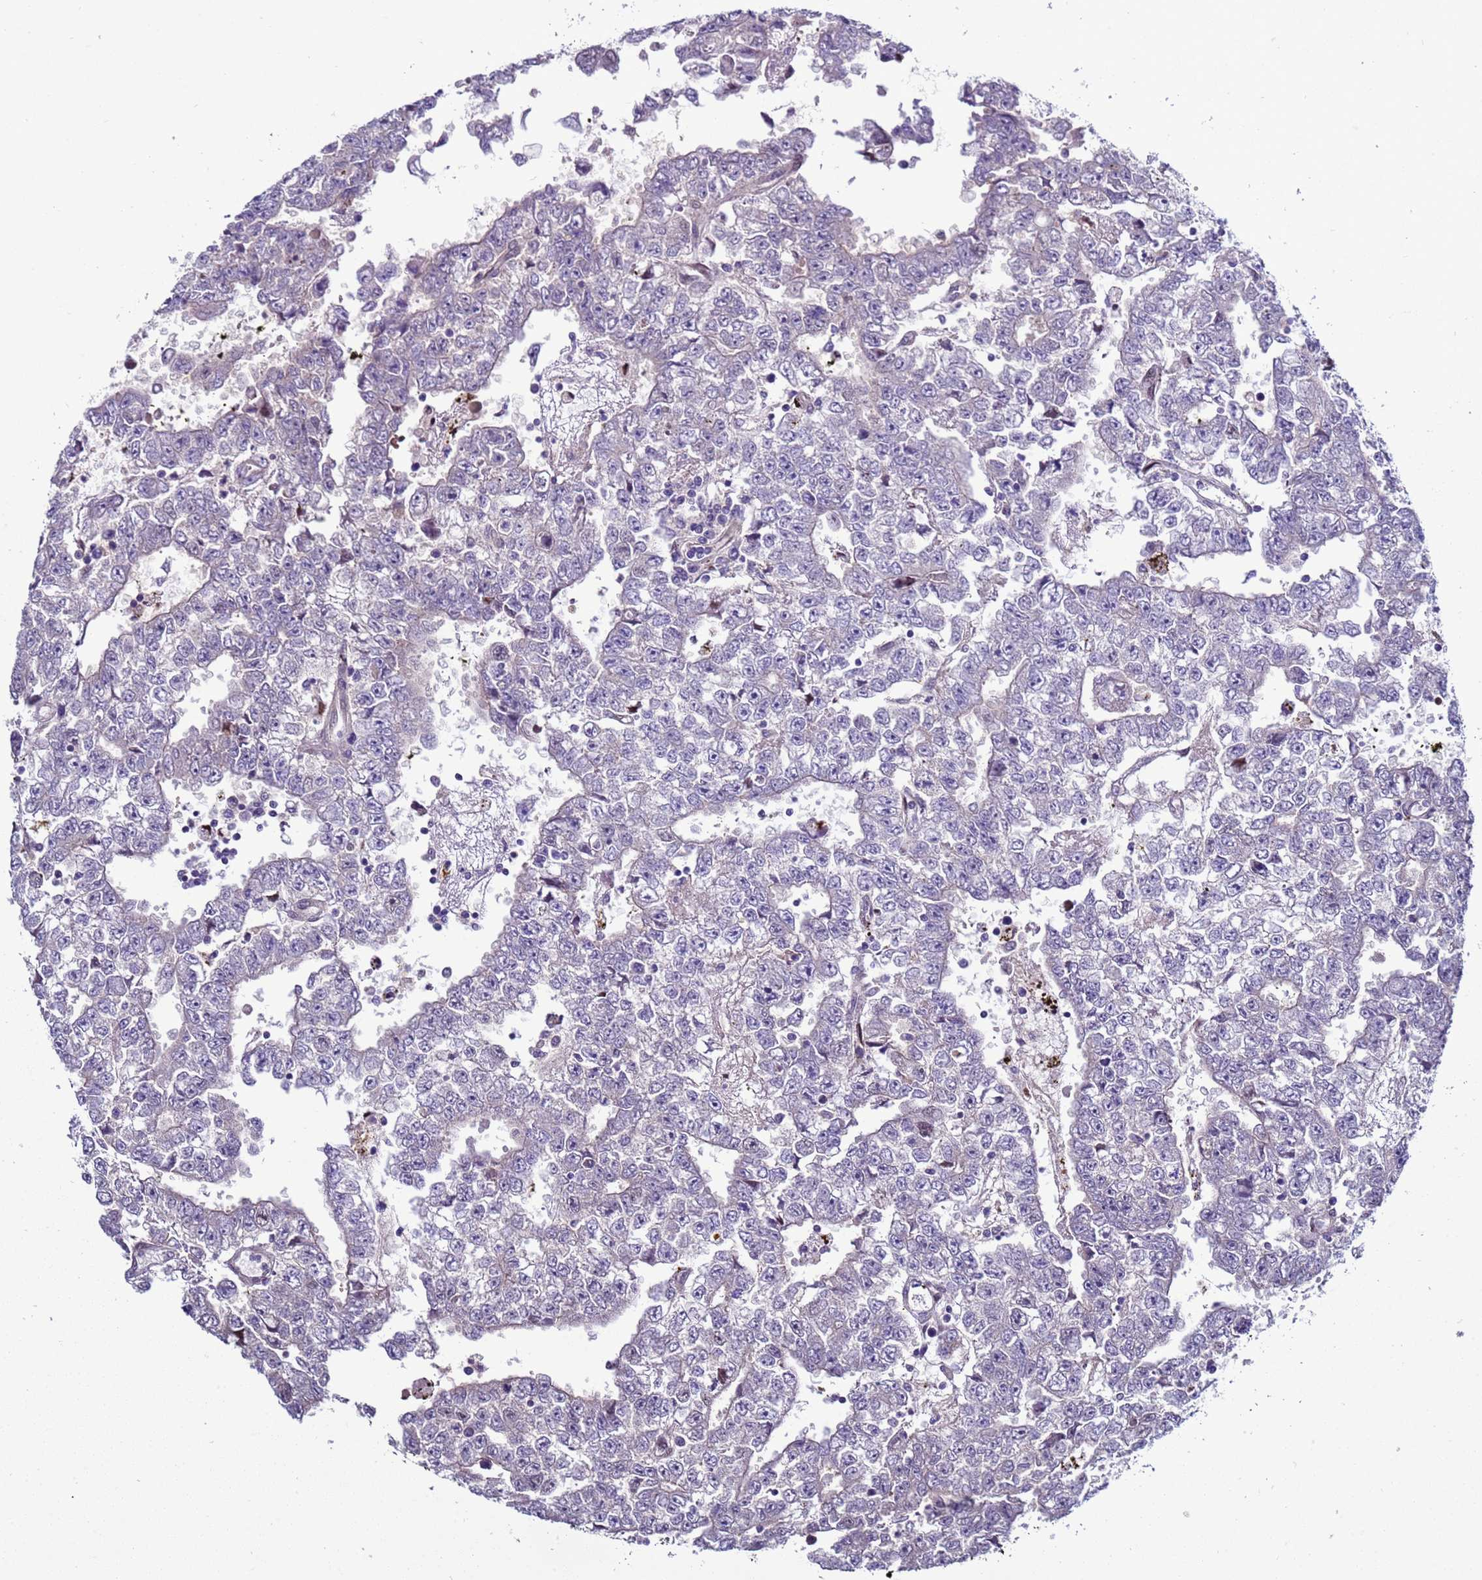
{"staining": {"intensity": "negative", "quantity": "none", "location": "none"}, "tissue": "testis cancer", "cell_type": "Tumor cells", "image_type": "cancer", "snomed": [{"axis": "morphology", "description": "Carcinoma, Embryonal, NOS"}, {"axis": "topography", "description": "Testis"}], "caption": "Tumor cells are negative for brown protein staining in testis embryonal carcinoma.", "gene": "NAT2", "patient": {"sex": "male", "age": 25}}